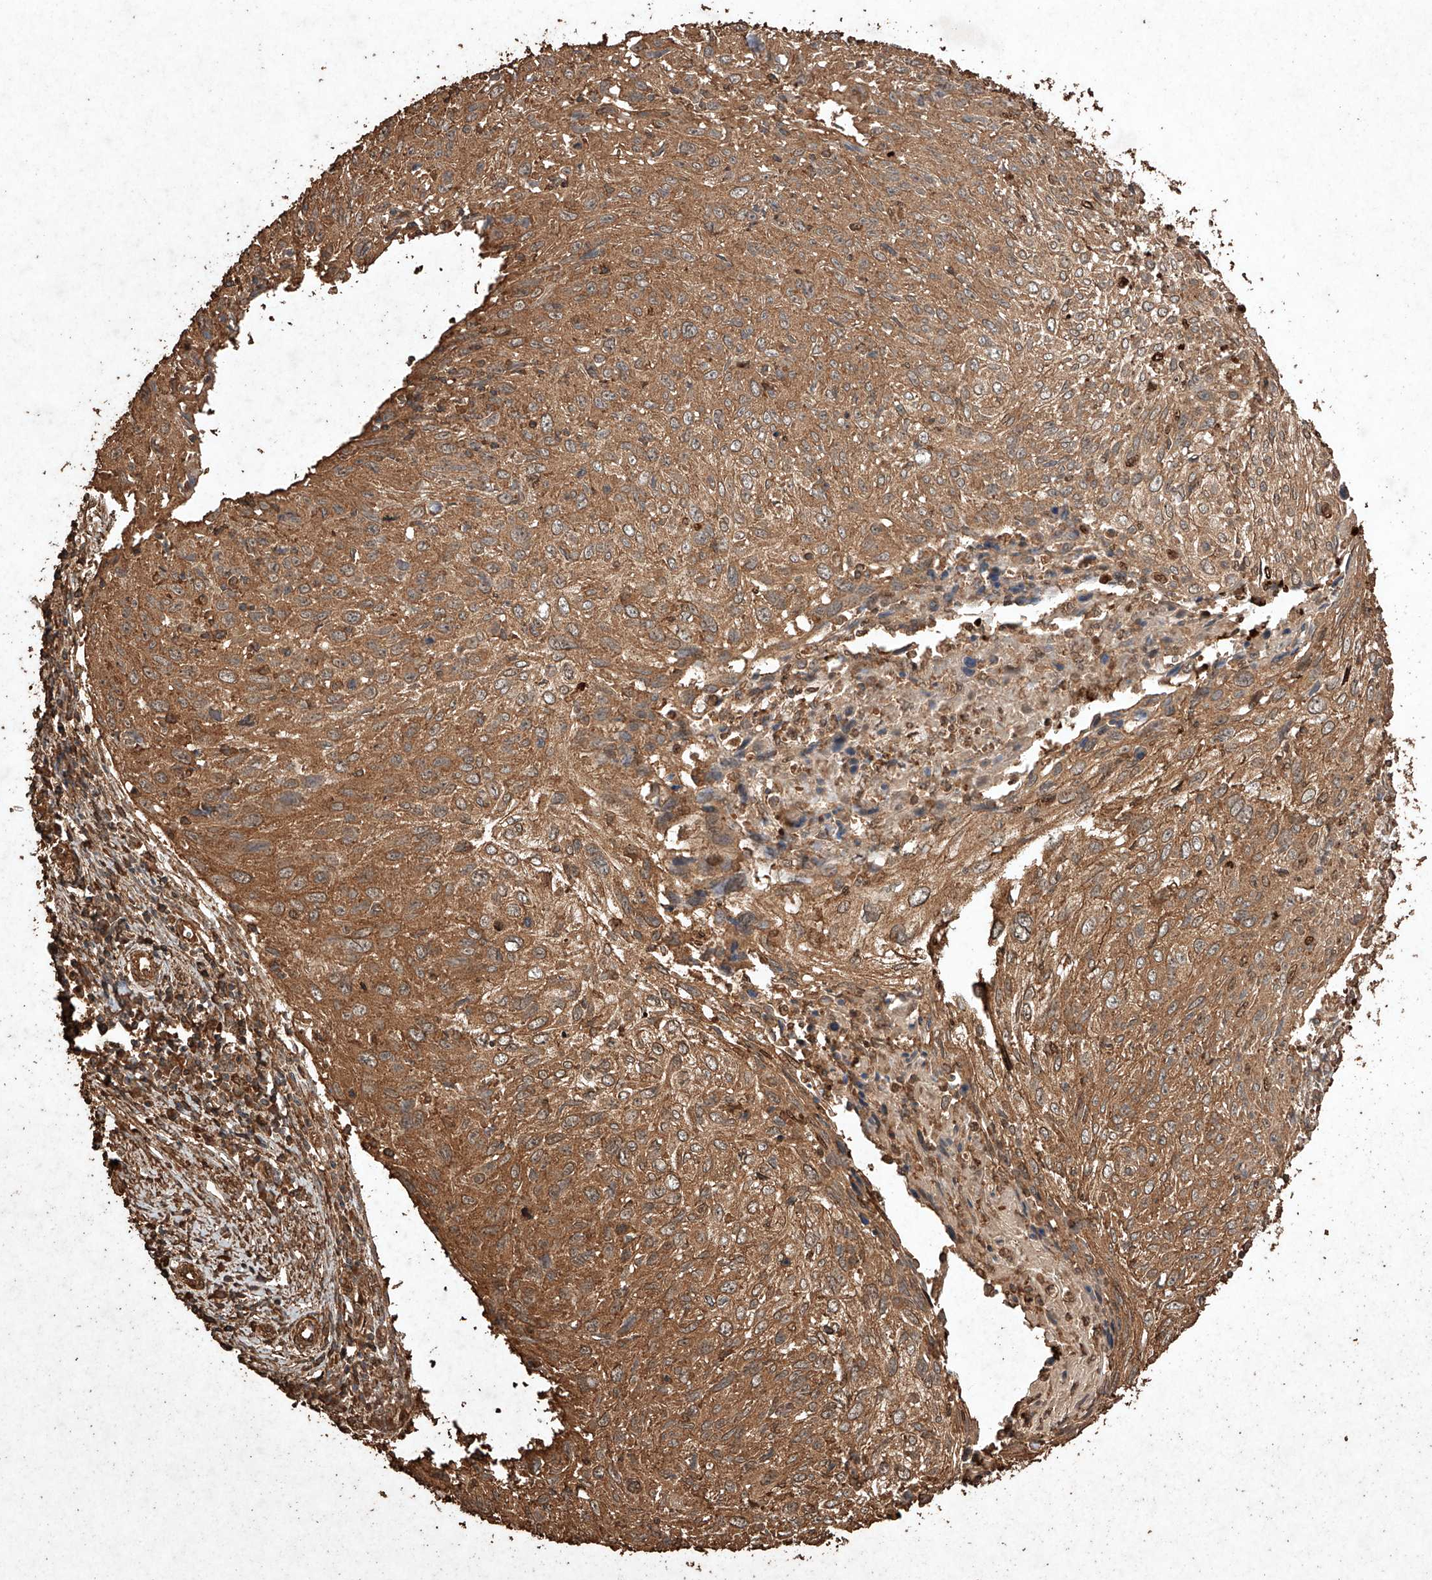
{"staining": {"intensity": "moderate", "quantity": ">75%", "location": "cytoplasmic/membranous"}, "tissue": "cervical cancer", "cell_type": "Tumor cells", "image_type": "cancer", "snomed": [{"axis": "morphology", "description": "Squamous cell carcinoma, NOS"}, {"axis": "topography", "description": "Cervix"}], "caption": "A photomicrograph of human squamous cell carcinoma (cervical) stained for a protein displays moderate cytoplasmic/membranous brown staining in tumor cells.", "gene": "M6PR", "patient": {"sex": "female", "age": 51}}